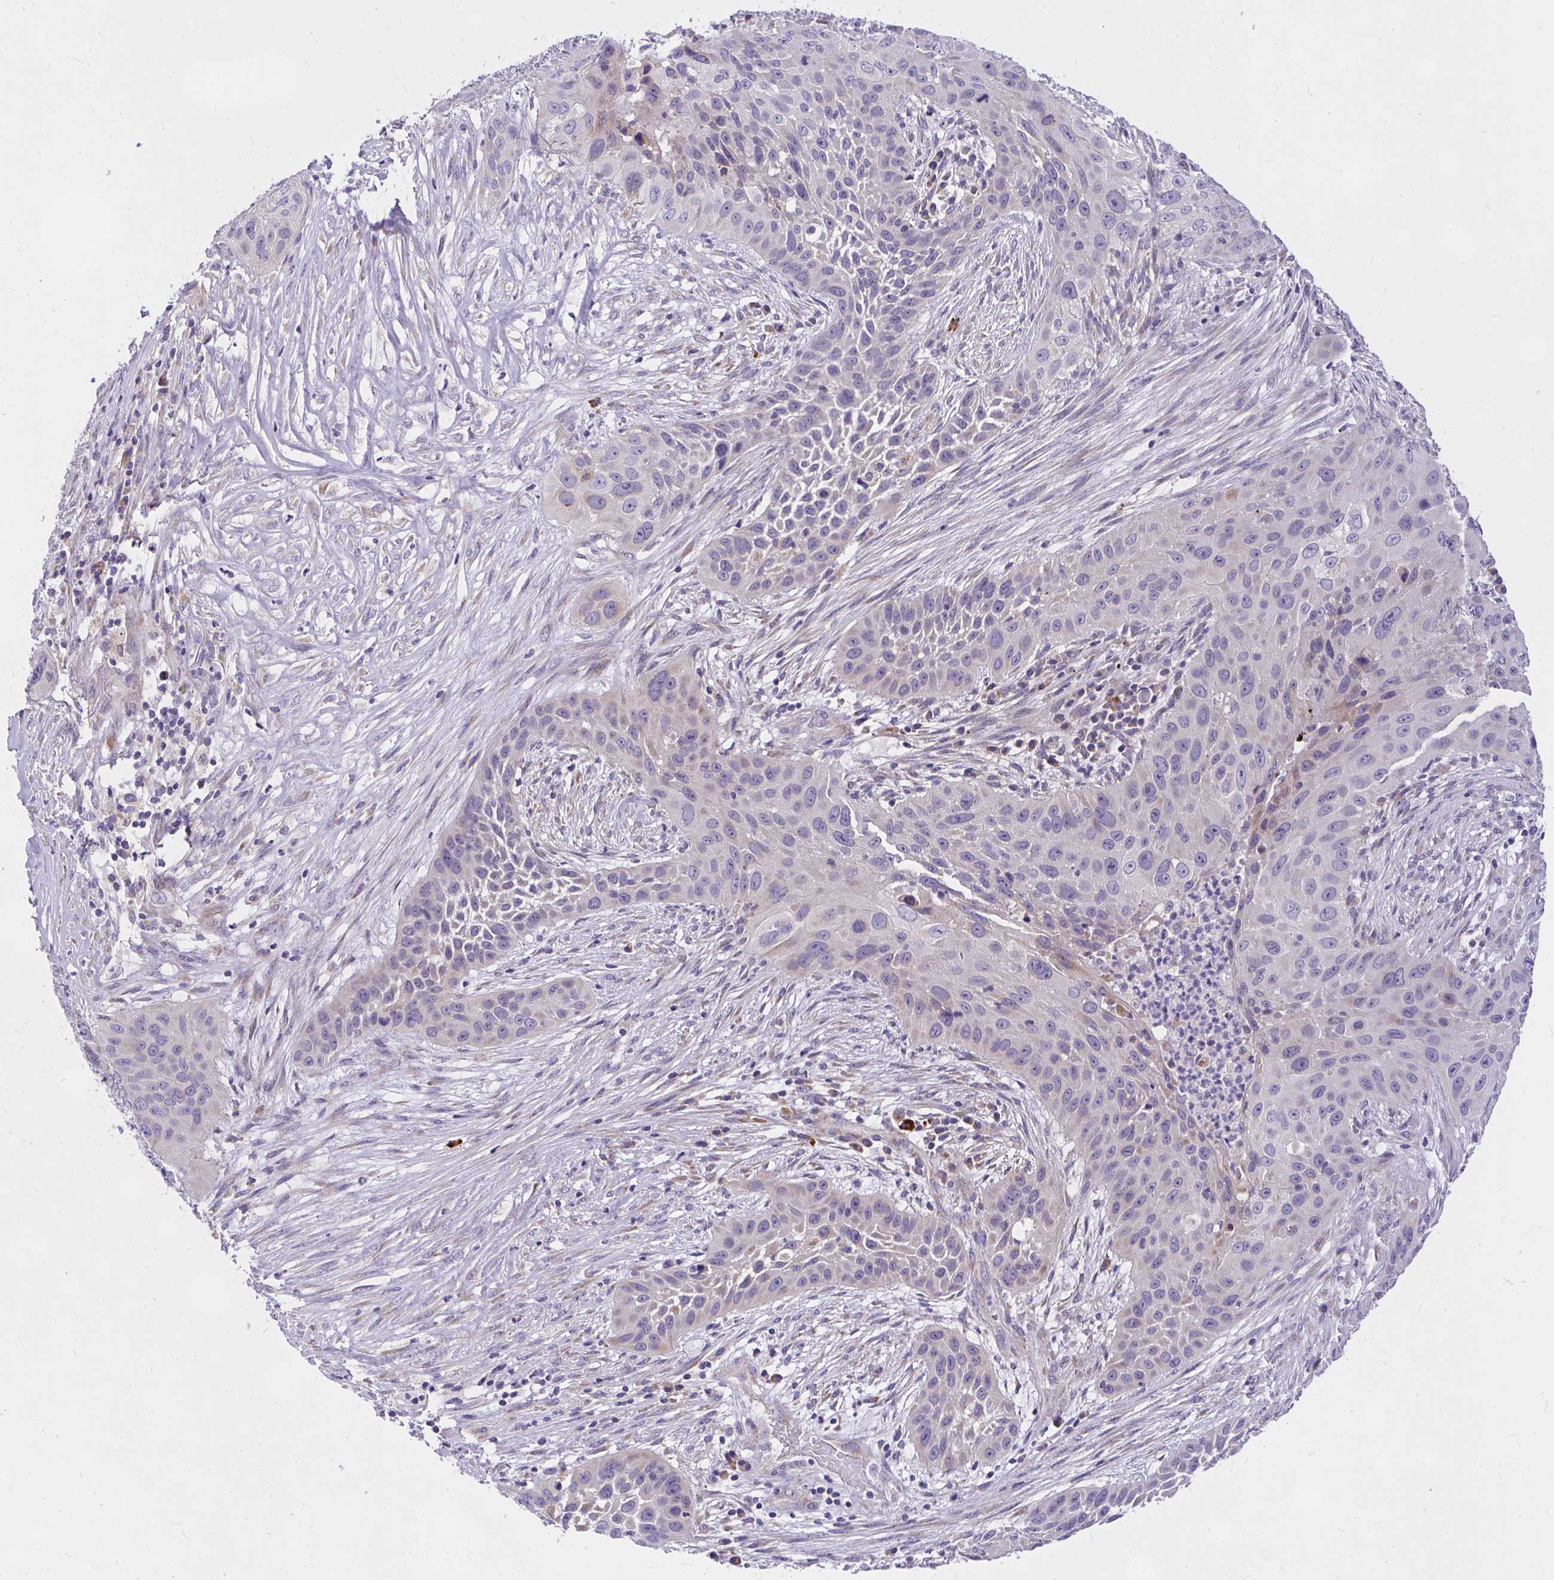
{"staining": {"intensity": "negative", "quantity": "none", "location": "none"}, "tissue": "lung cancer", "cell_type": "Tumor cells", "image_type": "cancer", "snomed": [{"axis": "morphology", "description": "Squamous cell carcinoma, NOS"}, {"axis": "topography", "description": "Lung"}], "caption": "This is an immunohistochemistry (IHC) image of lung squamous cell carcinoma. There is no expression in tumor cells.", "gene": "CEP63", "patient": {"sex": "male", "age": 63}}